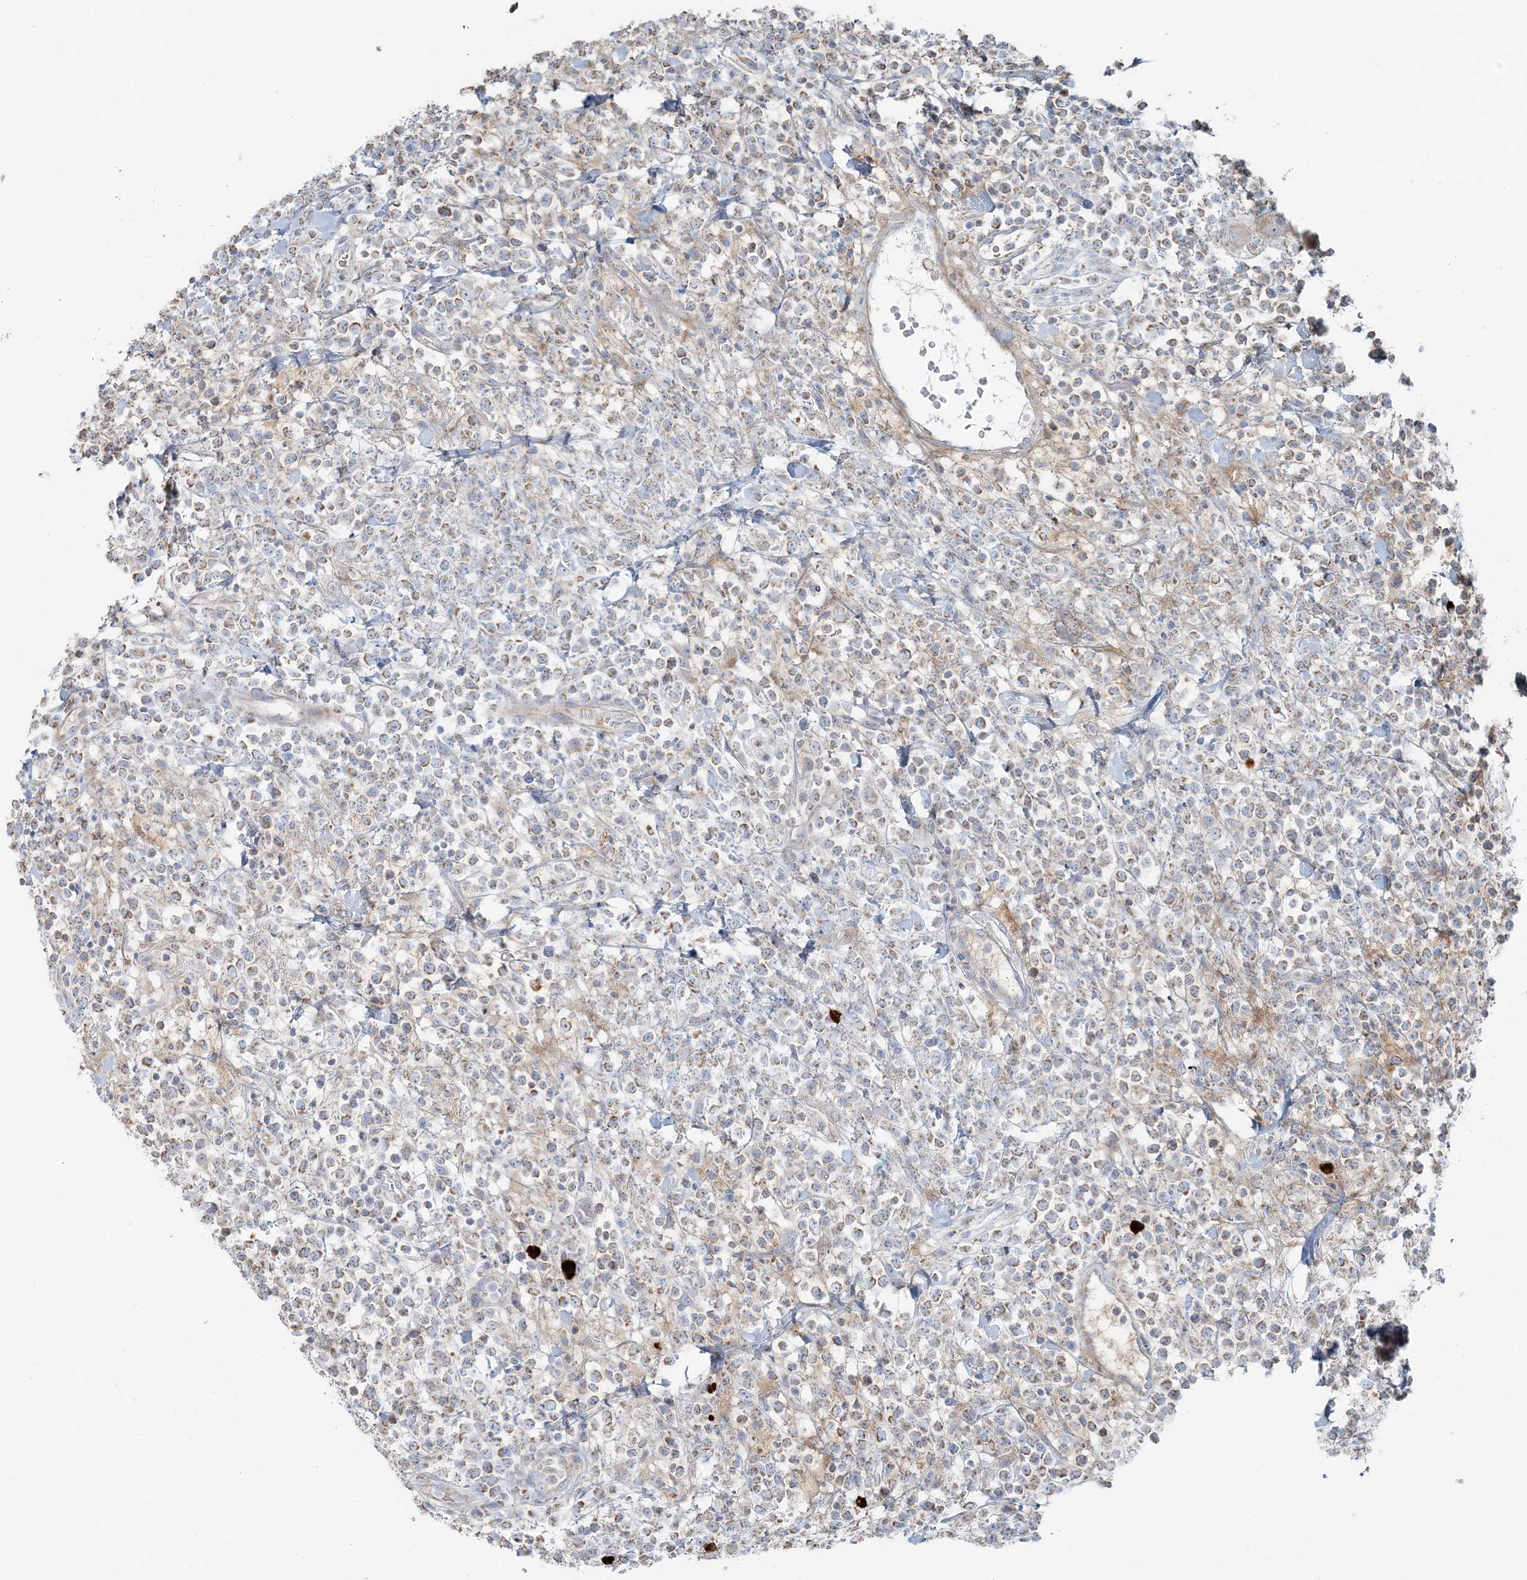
{"staining": {"intensity": "weak", "quantity": "<25%", "location": "cytoplasmic/membranous"}, "tissue": "lymphoma", "cell_type": "Tumor cells", "image_type": "cancer", "snomed": [{"axis": "morphology", "description": "Malignant lymphoma, non-Hodgkin's type, High grade"}, {"axis": "topography", "description": "Colon"}], "caption": "This is an immunohistochemistry image of lymphoma. There is no staining in tumor cells.", "gene": "SLC22A16", "patient": {"sex": "female", "age": 53}}